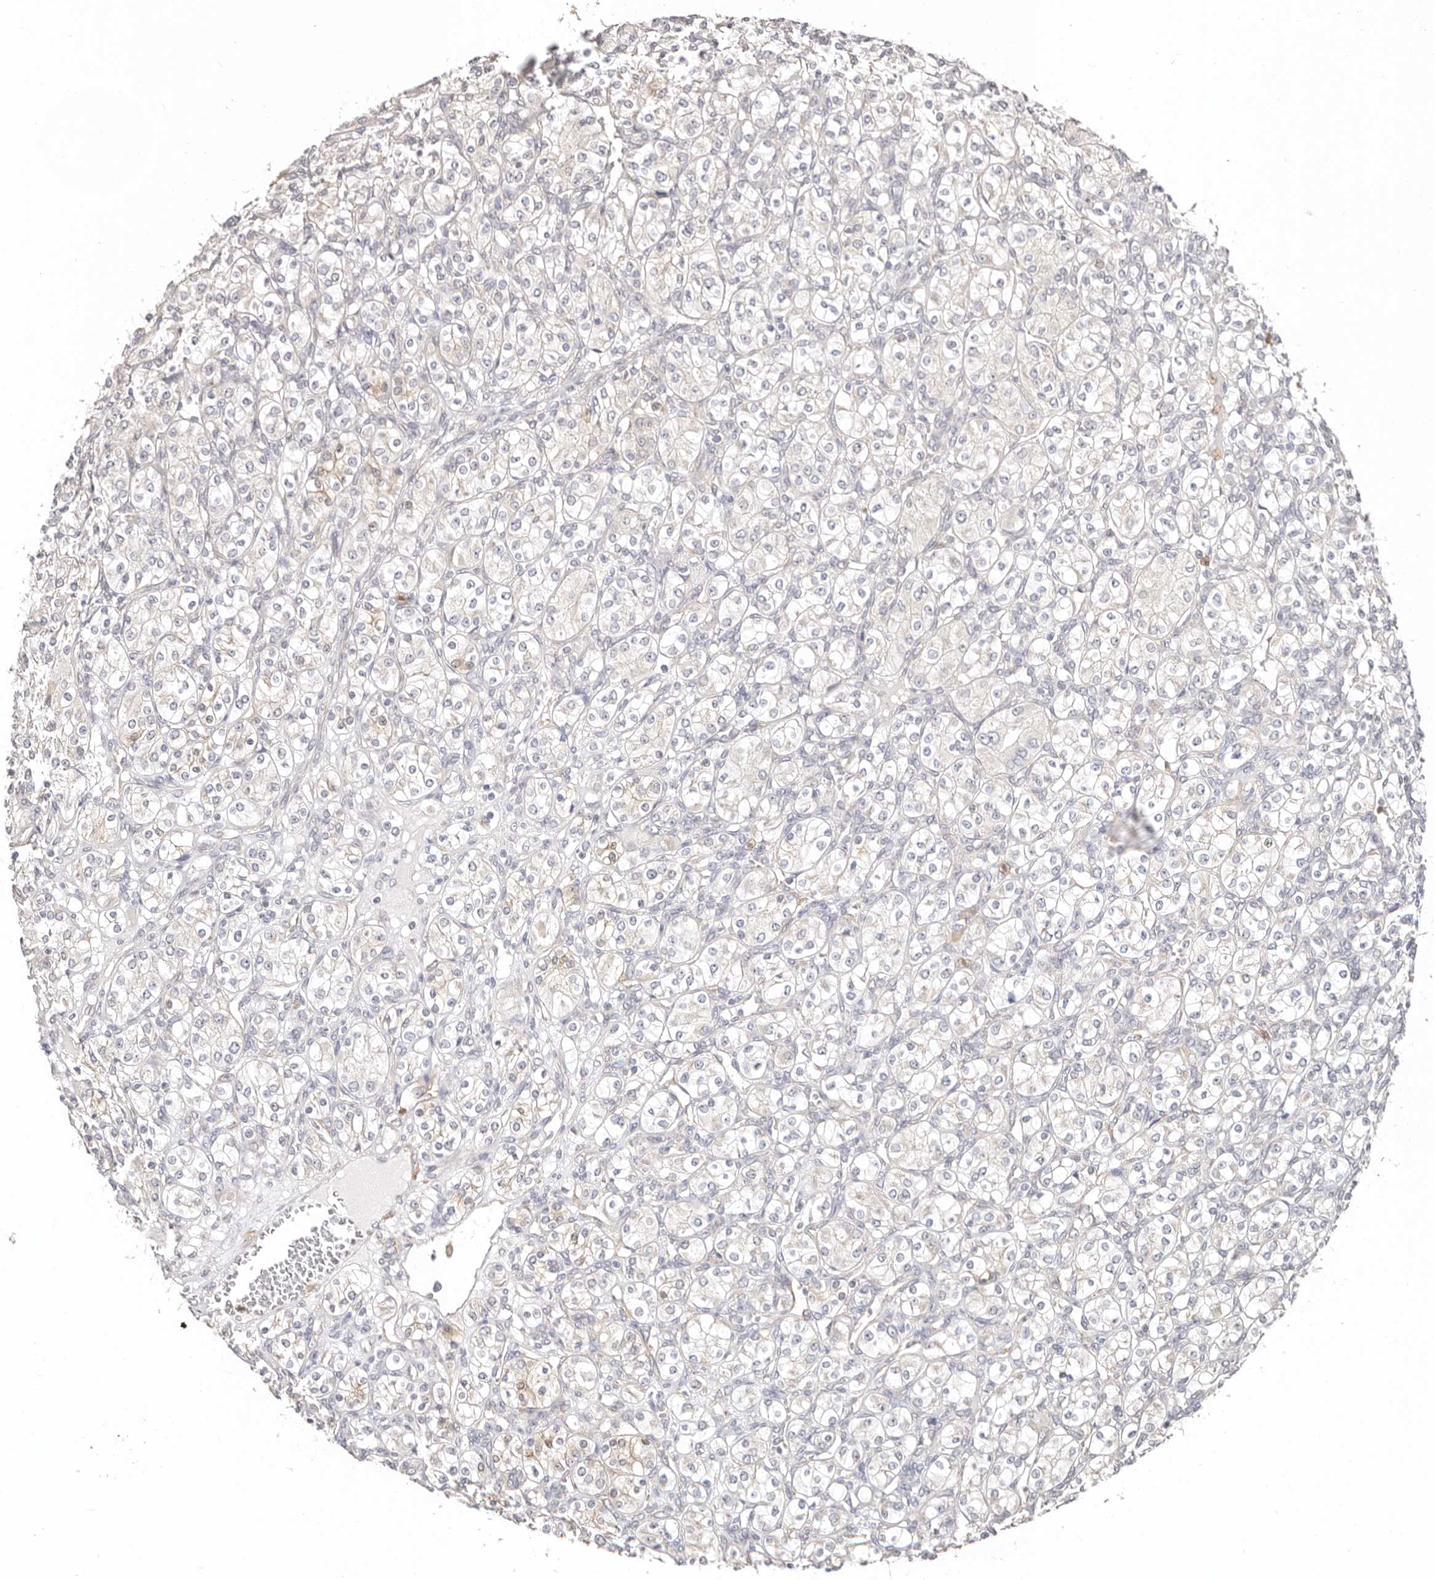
{"staining": {"intensity": "negative", "quantity": "none", "location": "none"}, "tissue": "renal cancer", "cell_type": "Tumor cells", "image_type": "cancer", "snomed": [{"axis": "morphology", "description": "Adenocarcinoma, NOS"}, {"axis": "topography", "description": "Kidney"}], "caption": "Tumor cells show no significant staining in renal cancer. (Stains: DAB immunohistochemistry with hematoxylin counter stain, Microscopy: brightfield microscopy at high magnification).", "gene": "BCL2L15", "patient": {"sex": "male", "age": 77}}